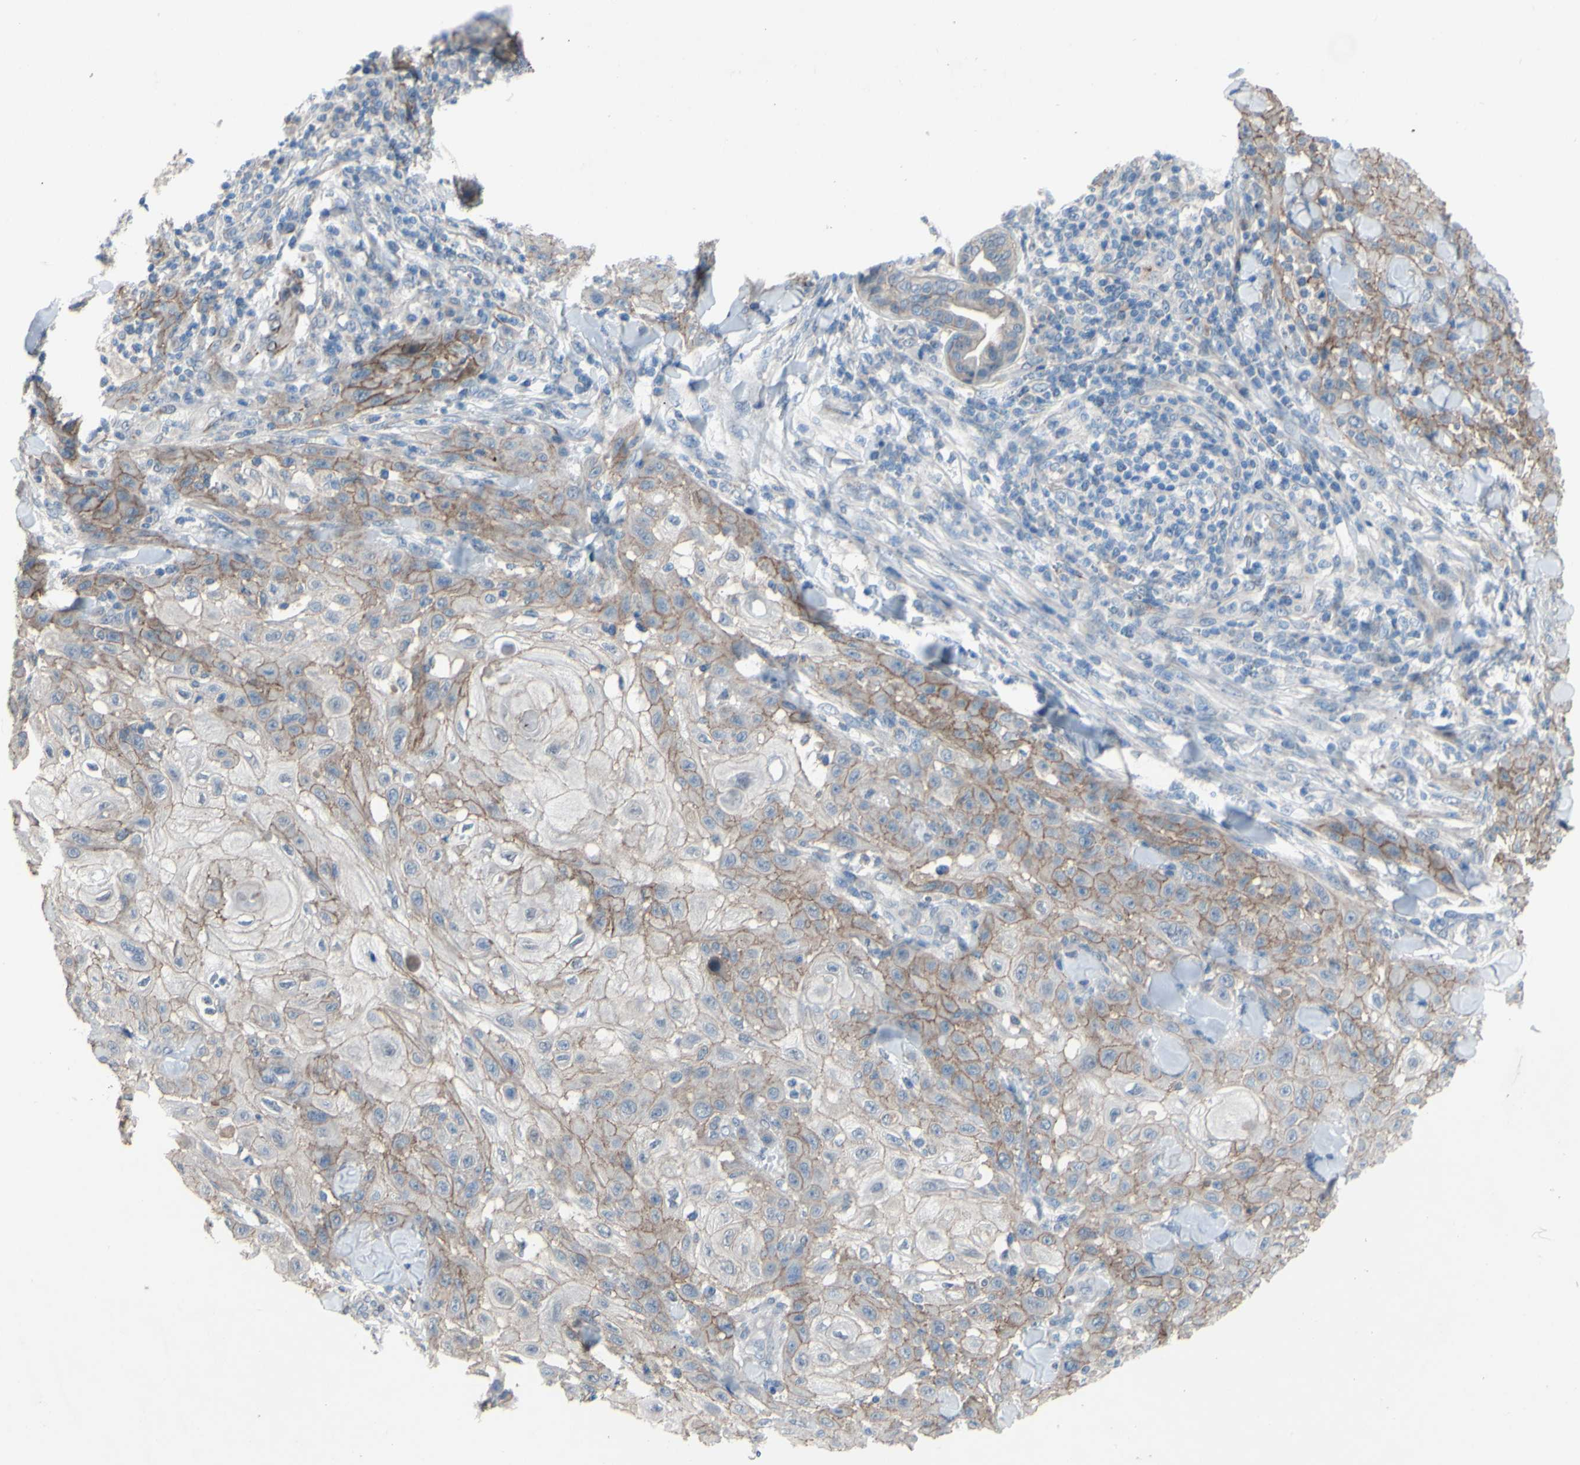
{"staining": {"intensity": "moderate", "quantity": "25%-75%", "location": "cytoplasmic/membranous"}, "tissue": "skin cancer", "cell_type": "Tumor cells", "image_type": "cancer", "snomed": [{"axis": "morphology", "description": "Squamous cell carcinoma, NOS"}, {"axis": "topography", "description": "Skin"}], "caption": "Immunohistochemistry (IHC) histopathology image of neoplastic tissue: skin squamous cell carcinoma stained using immunohistochemistry demonstrates medium levels of moderate protein expression localized specifically in the cytoplasmic/membranous of tumor cells, appearing as a cytoplasmic/membranous brown color.", "gene": "CDCP1", "patient": {"sex": "male", "age": 24}}